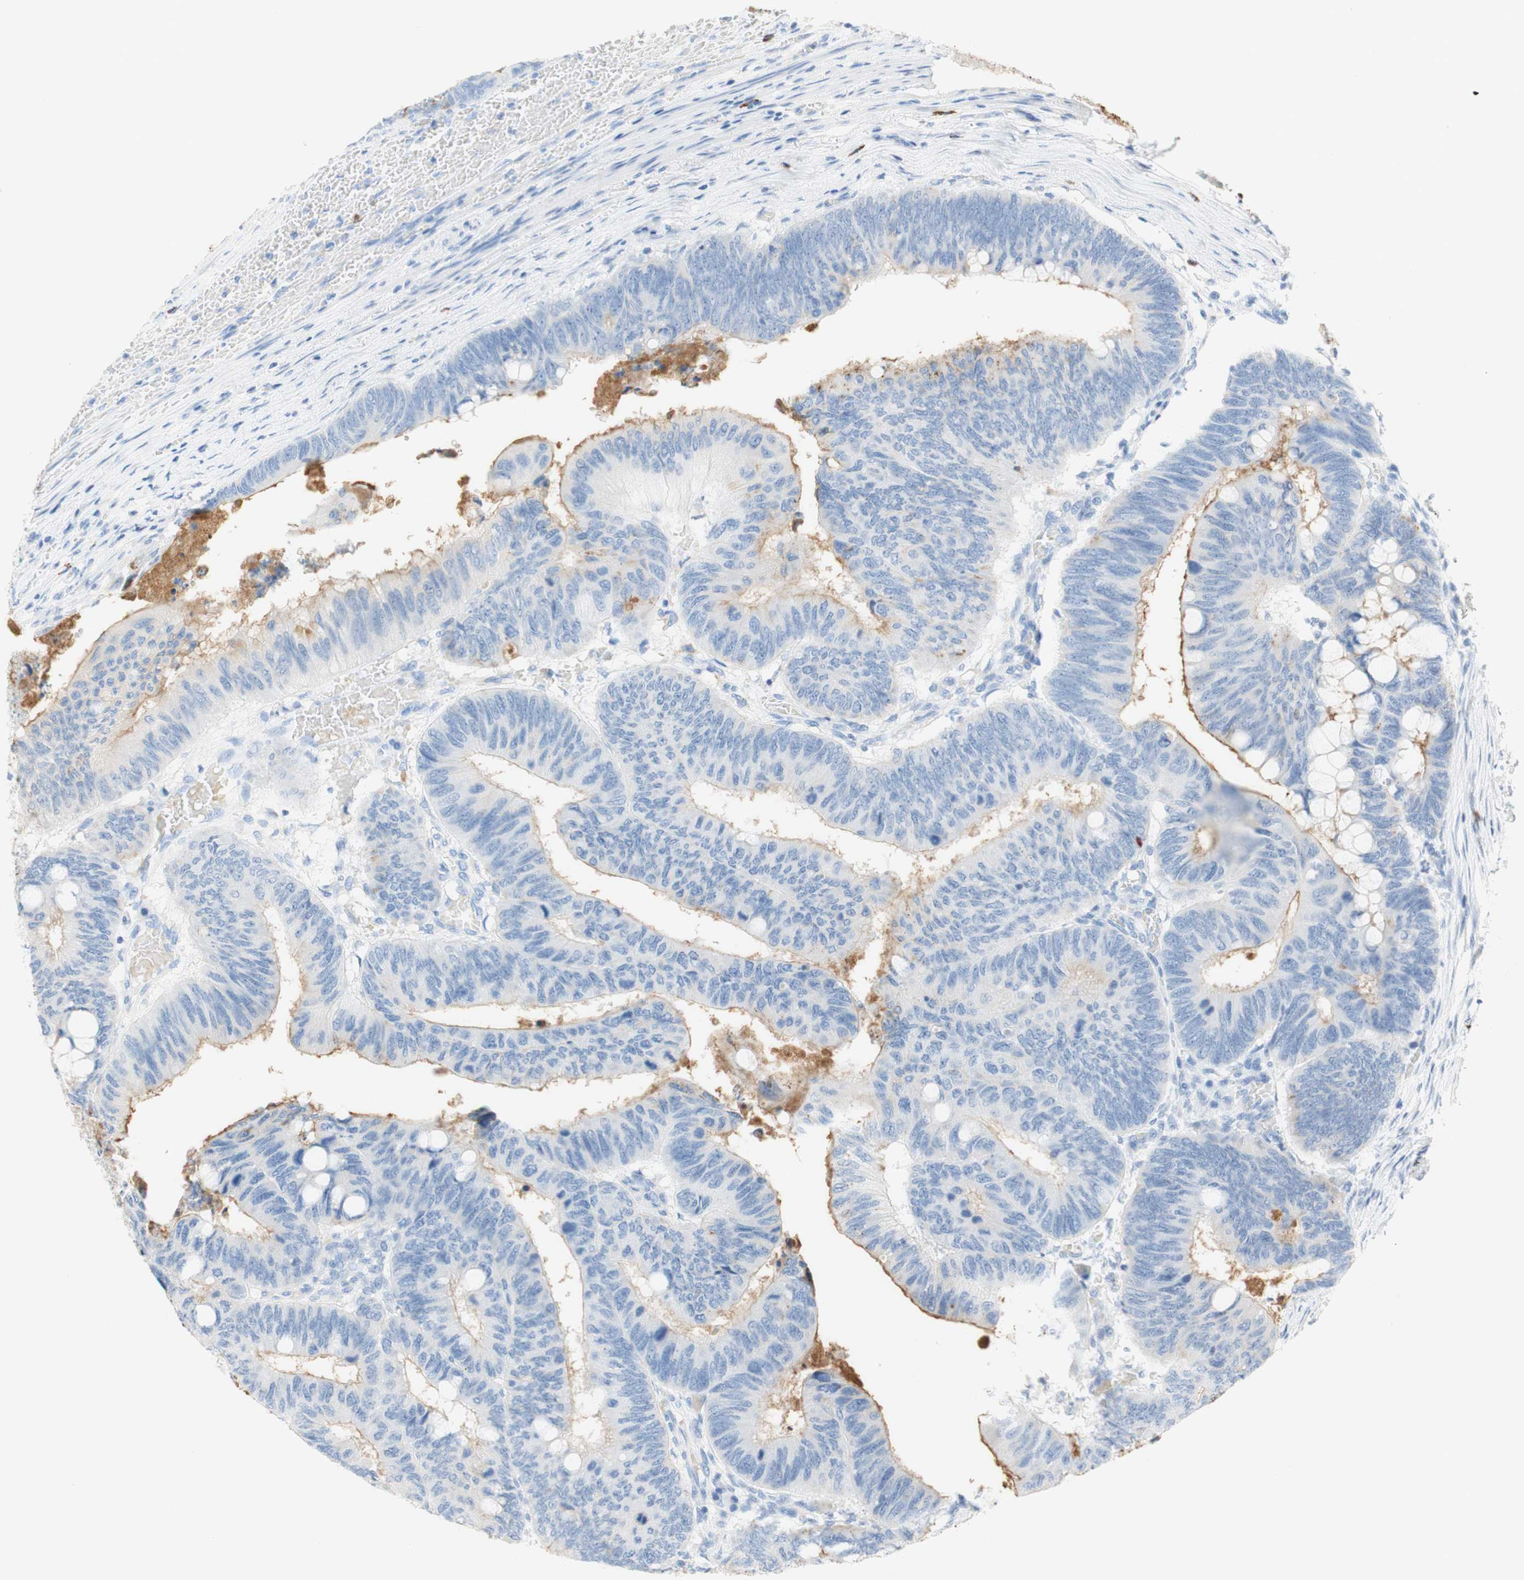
{"staining": {"intensity": "weak", "quantity": "<25%", "location": "cytoplasmic/membranous"}, "tissue": "colorectal cancer", "cell_type": "Tumor cells", "image_type": "cancer", "snomed": [{"axis": "morphology", "description": "Normal tissue, NOS"}, {"axis": "morphology", "description": "Adenocarcinoma, NOS"}, {"axis": "topography", "description": "Rectum"}, {"axis": "topography", "description": "Peripheral nerve tissue"}], "caption": "Human colorectal cancer (adenocarcinoma) stained for a protein using immunohistochemistry shows no staining in tumor cells.", "gene": "CEACAM1", "patient": {"sex": "male", "age": 92}}